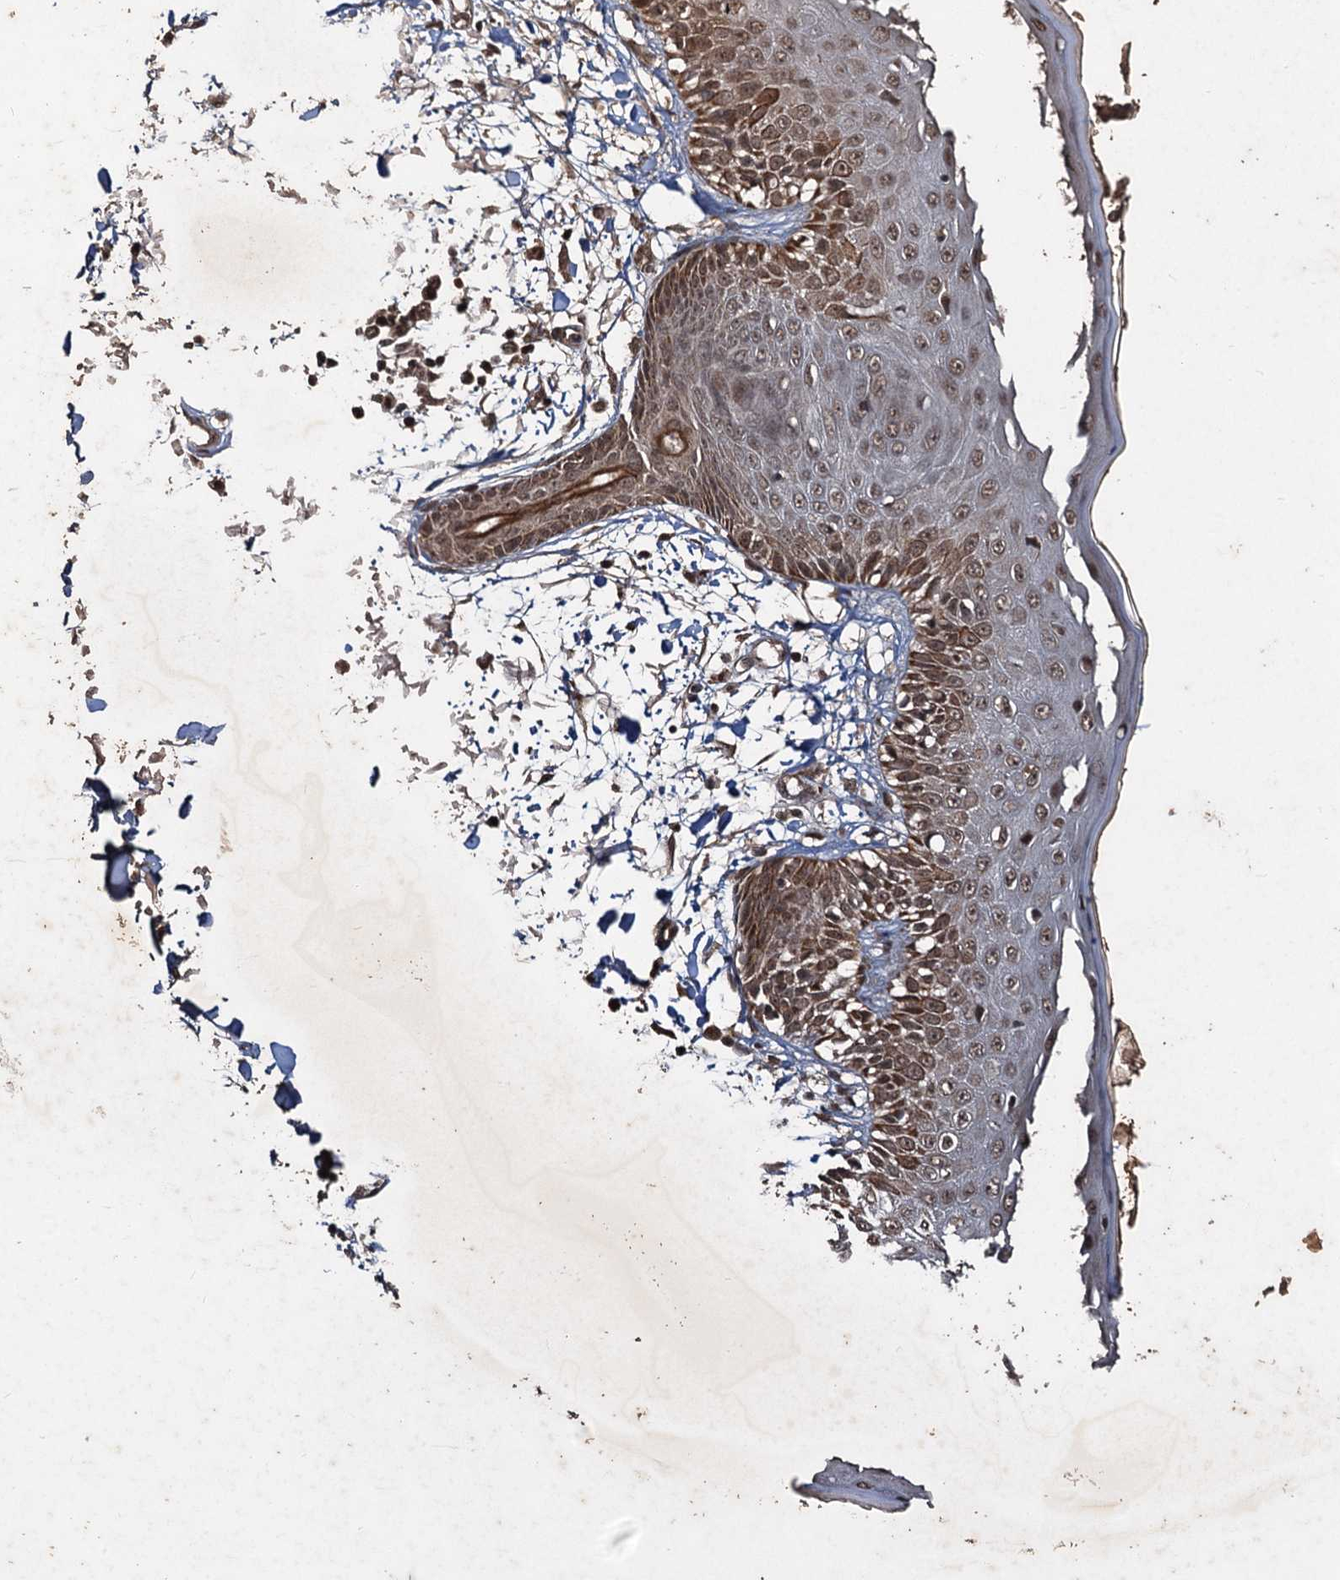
{"staining": {"intensity": "moderate", "quantity": "25%-75%", "location": "cytoplasmic/membranous"}, "tissue": "skin", "cell_type": "Fibroblasts", "image_type": "normal", "snomed": [{"axis": "morphology", "description": "Normal tissue, NOS"}, {"axis": "morphology", "description": "Squamous cell carcinoma, NOS"}, {"axis": "topography", "description": "Skin"}, {"axis": "topography", "description": "Peripheral nerve tissue"}], "caption": "A high-resolution photomicrograph shows IHC staining of normal skin, which reveals moderate cytoplasmic/membranous positivity in about 25%-75% of fibroblasts.", "gene": "REP15", "patient": {"sex": "male", "age": 83}}